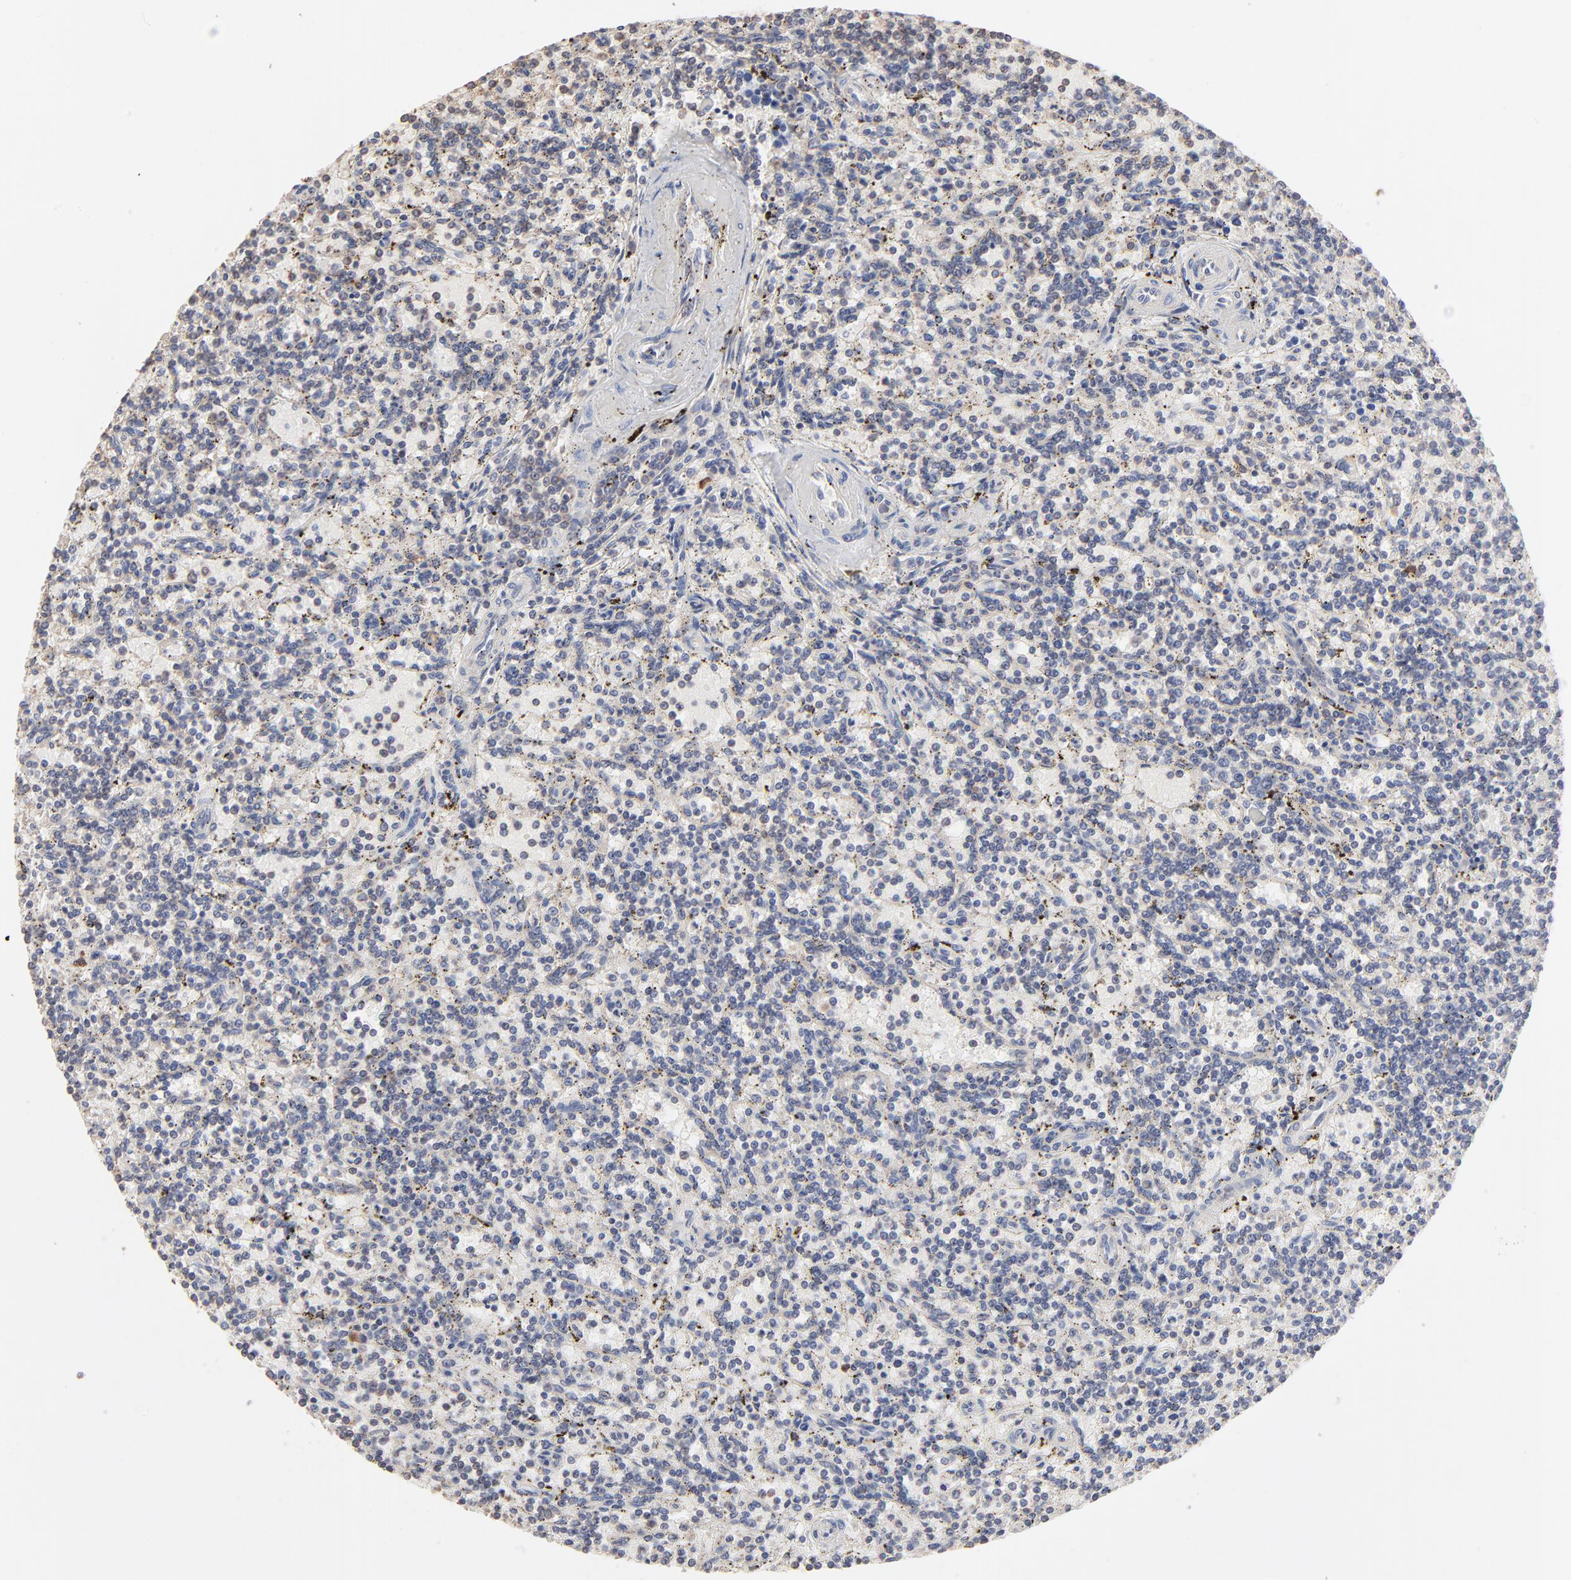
{"staining": {"intensity": "weak", "quantity": "<25%", "location": "cytoplasmic/membranous"}, "tissue": "lymphoma", "cell_type": "Tumor cells", "image_type": "cancer", "snomed": [{"axis": "morphology", "description": "Malignant lymphoma, non-Hodgkin's type, Low grade"}, {"axis": "topography", "description": "Spleen"}], "caption": "IHC of human malignant lymphoma, non-Hodgkin's type (low-grade) shows no expression in tumor cells.", "gene": "RNF213", "patient": {"sex": "male", "age": 73}}